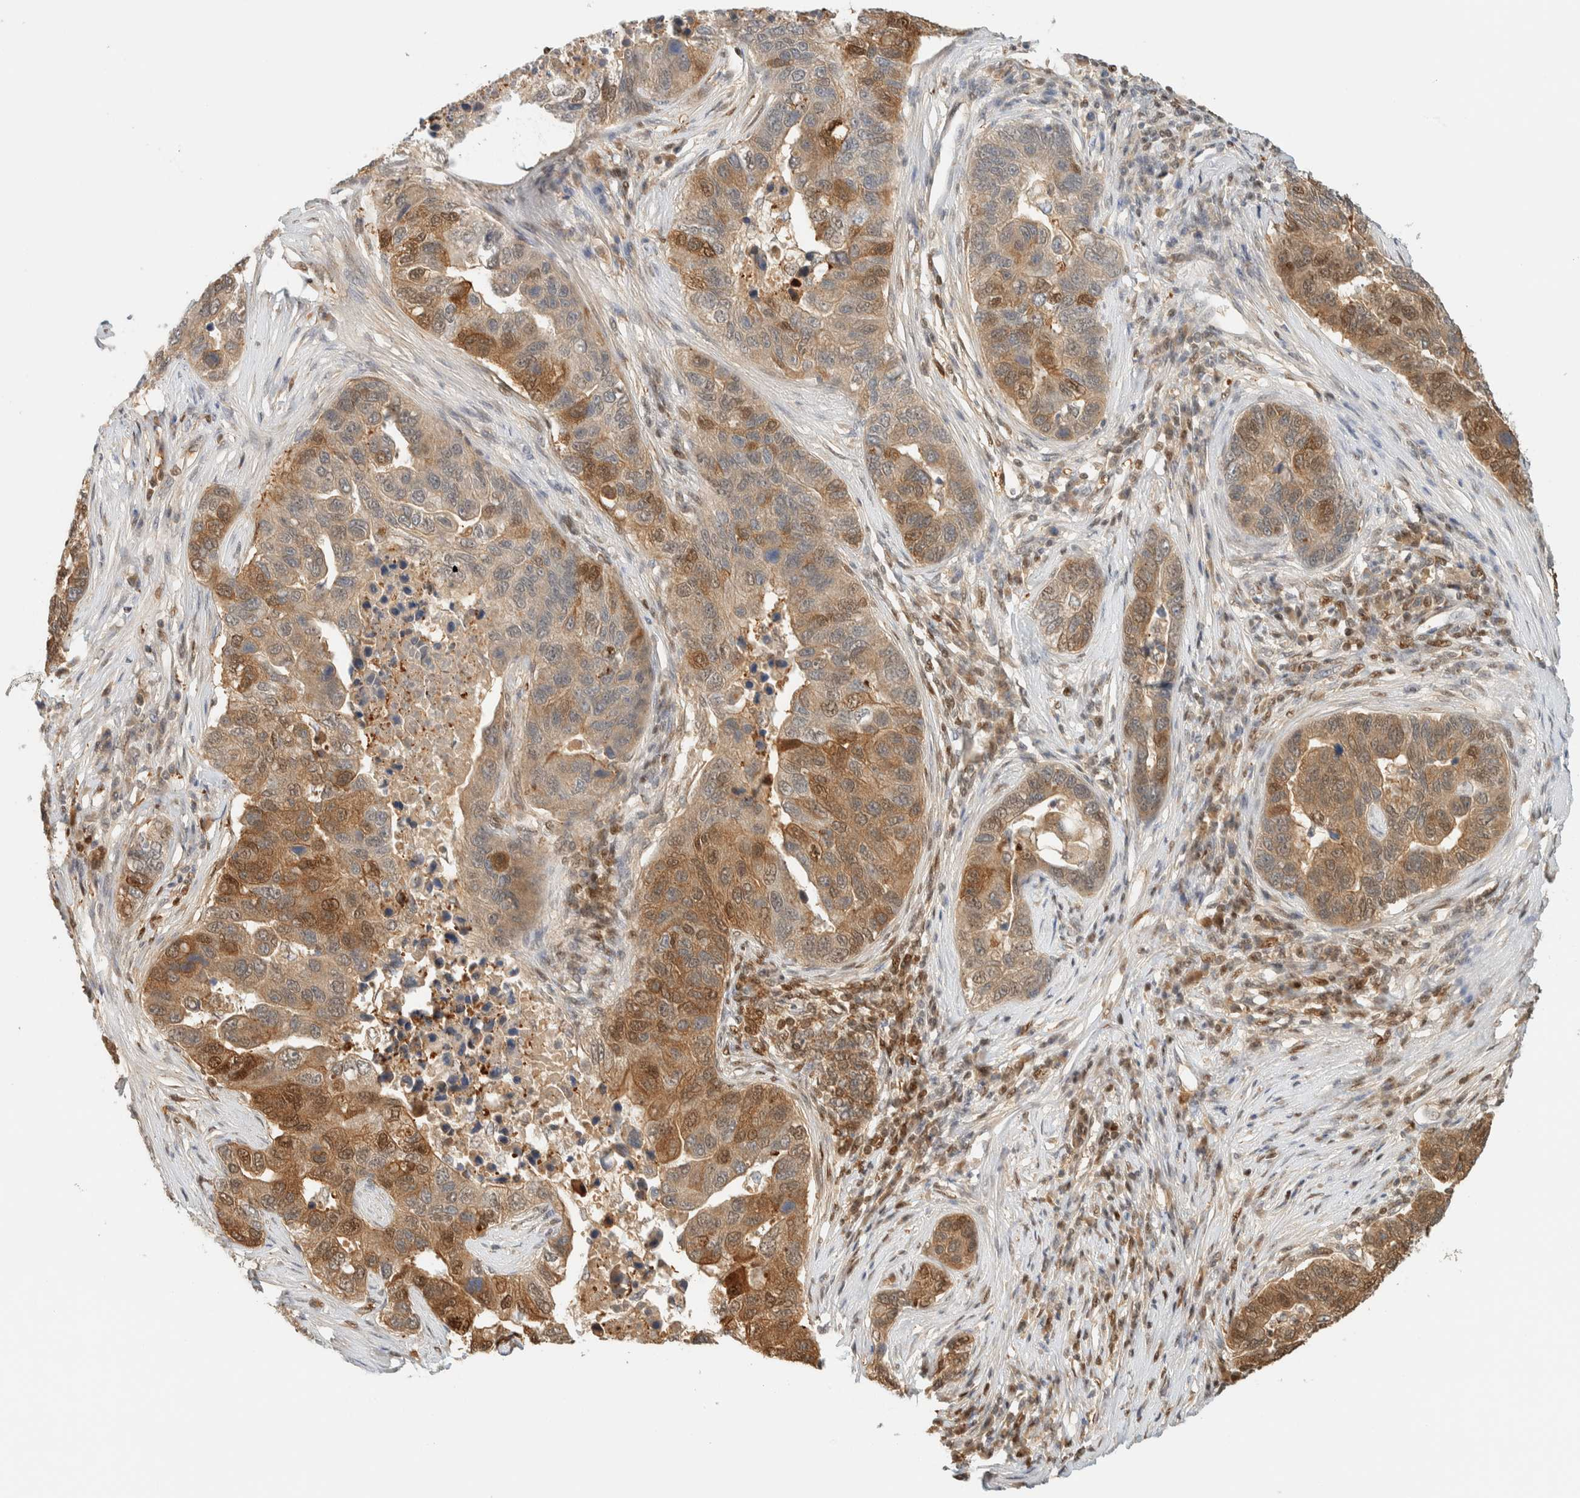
{"staining": {"intensity": "moderate", "quantity": "25%-75%", "location": "cytoplasmic/membranous,nuclear"}, "tissue": "pancreatic cancer", "cell_type": "Tumor cells", "image_type": "cancer", "snomed": [{"axis": "morphology", "description": "Adenocarcinoma, NOS"}, {"axis": "topography", "description": "Pancreas"}], "caption": "DAB (3,3'-diaminobenzidine) immunohistochemical staining of pancreatic adenocarcinoma reveals moderate cytoplasmic/membranous and nuclear protein positivity in about 25%-75% of tumor cells.", "gene": "ZBTB37", "patient": {"sex": "female", "age": 61}}